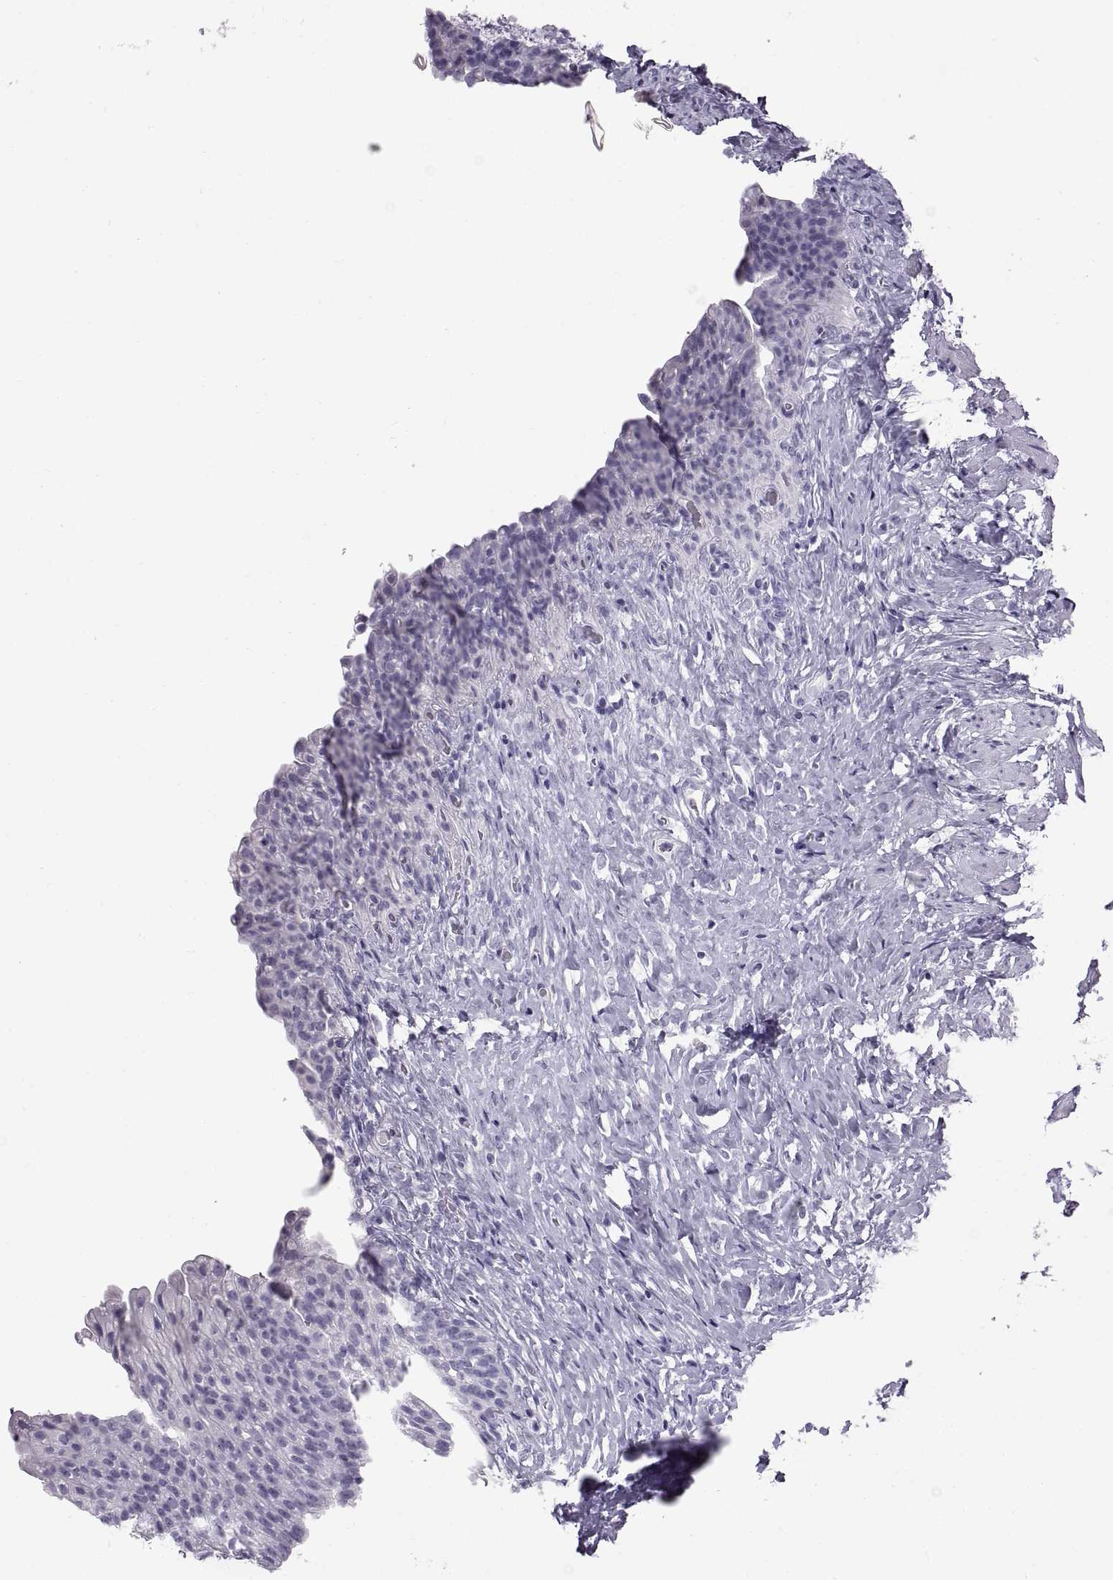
{"staining": {"intensity": "negative", "quantity": "none", "location": "none"}, "tissue": "urinary bladder", "cell_type": "Urothelial cells", "image_type": "normal", "snomed": [{"axis": "morphology", "description": "Normal tissue, NOS"}, {"axis": "topography", "description": "Urinary bladder"}], "caption": "This is an immunohistochemistry image of normal human urinary bladder. There is no staining in urothelial cells.", "gene": "WFDC8", "patient": {"sex": "male", "age": 76}}